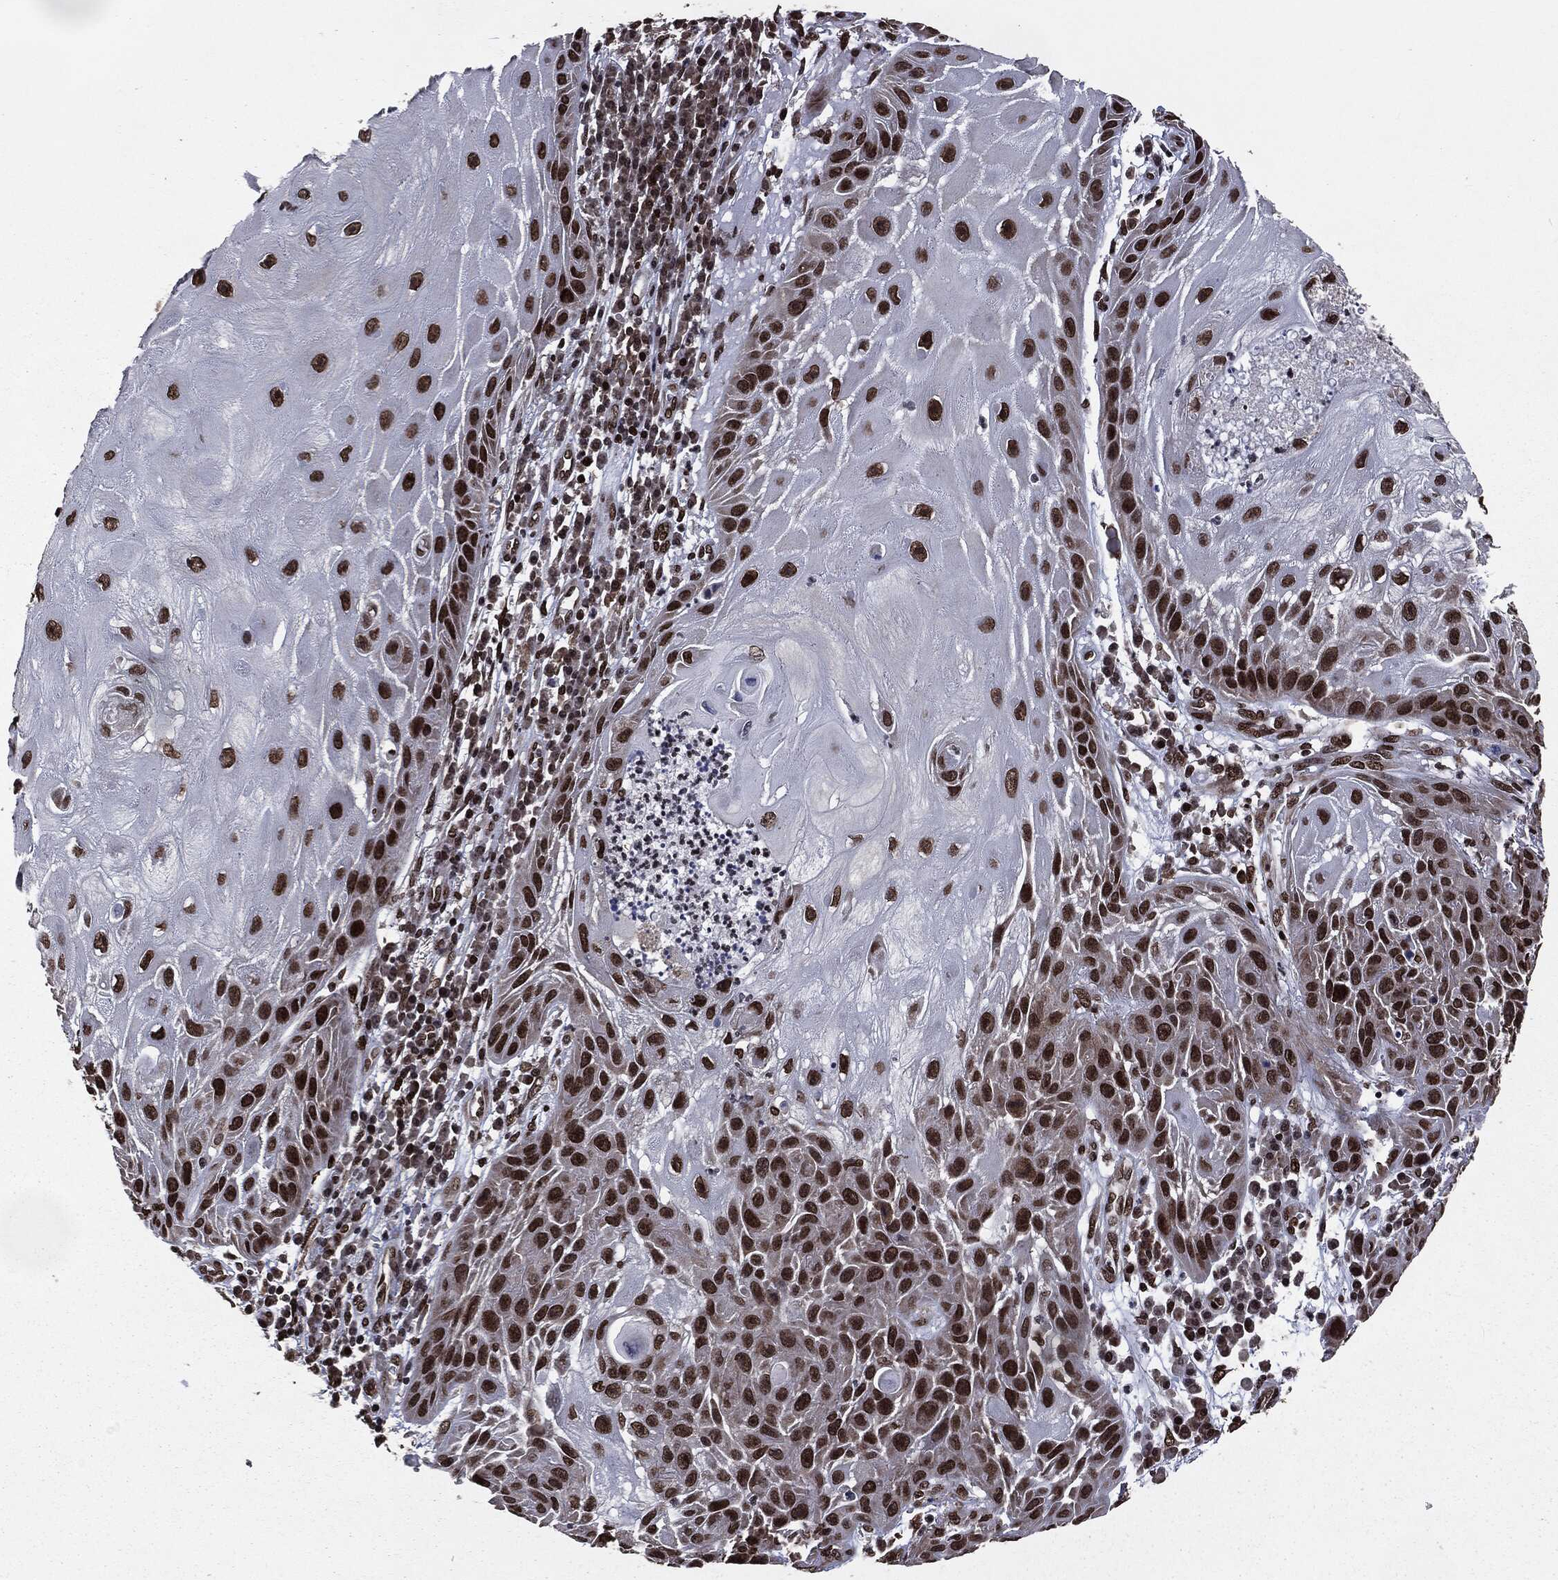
{"staining": {"intensity": "strong", "quantity": ">75%", "location": "nuclear"}, "tissue": "skin cancer", "cell_type": "Tumor cells", "image_type": "cancer", "snomed": [{"axis": "morphology", "description": "Normal tissue, NOS"}, {"axis": "morphology", "description": "Squamous cell carcinoma, NOS"}, {"axis": "topography", "description": "Skin"}], "caption": "Immunohistochemical staining of skin cancer exhibits high levels of strong nuclear positivity in approximately >75% of tumor cells. The staining was performed using DAB to visualize the protein expression in brown, while the nuclei were stained in blue with hematoxylin (Magnification: 20x).", "gene": "DVL2", "patient": {"sex": "male", "age": 79}}